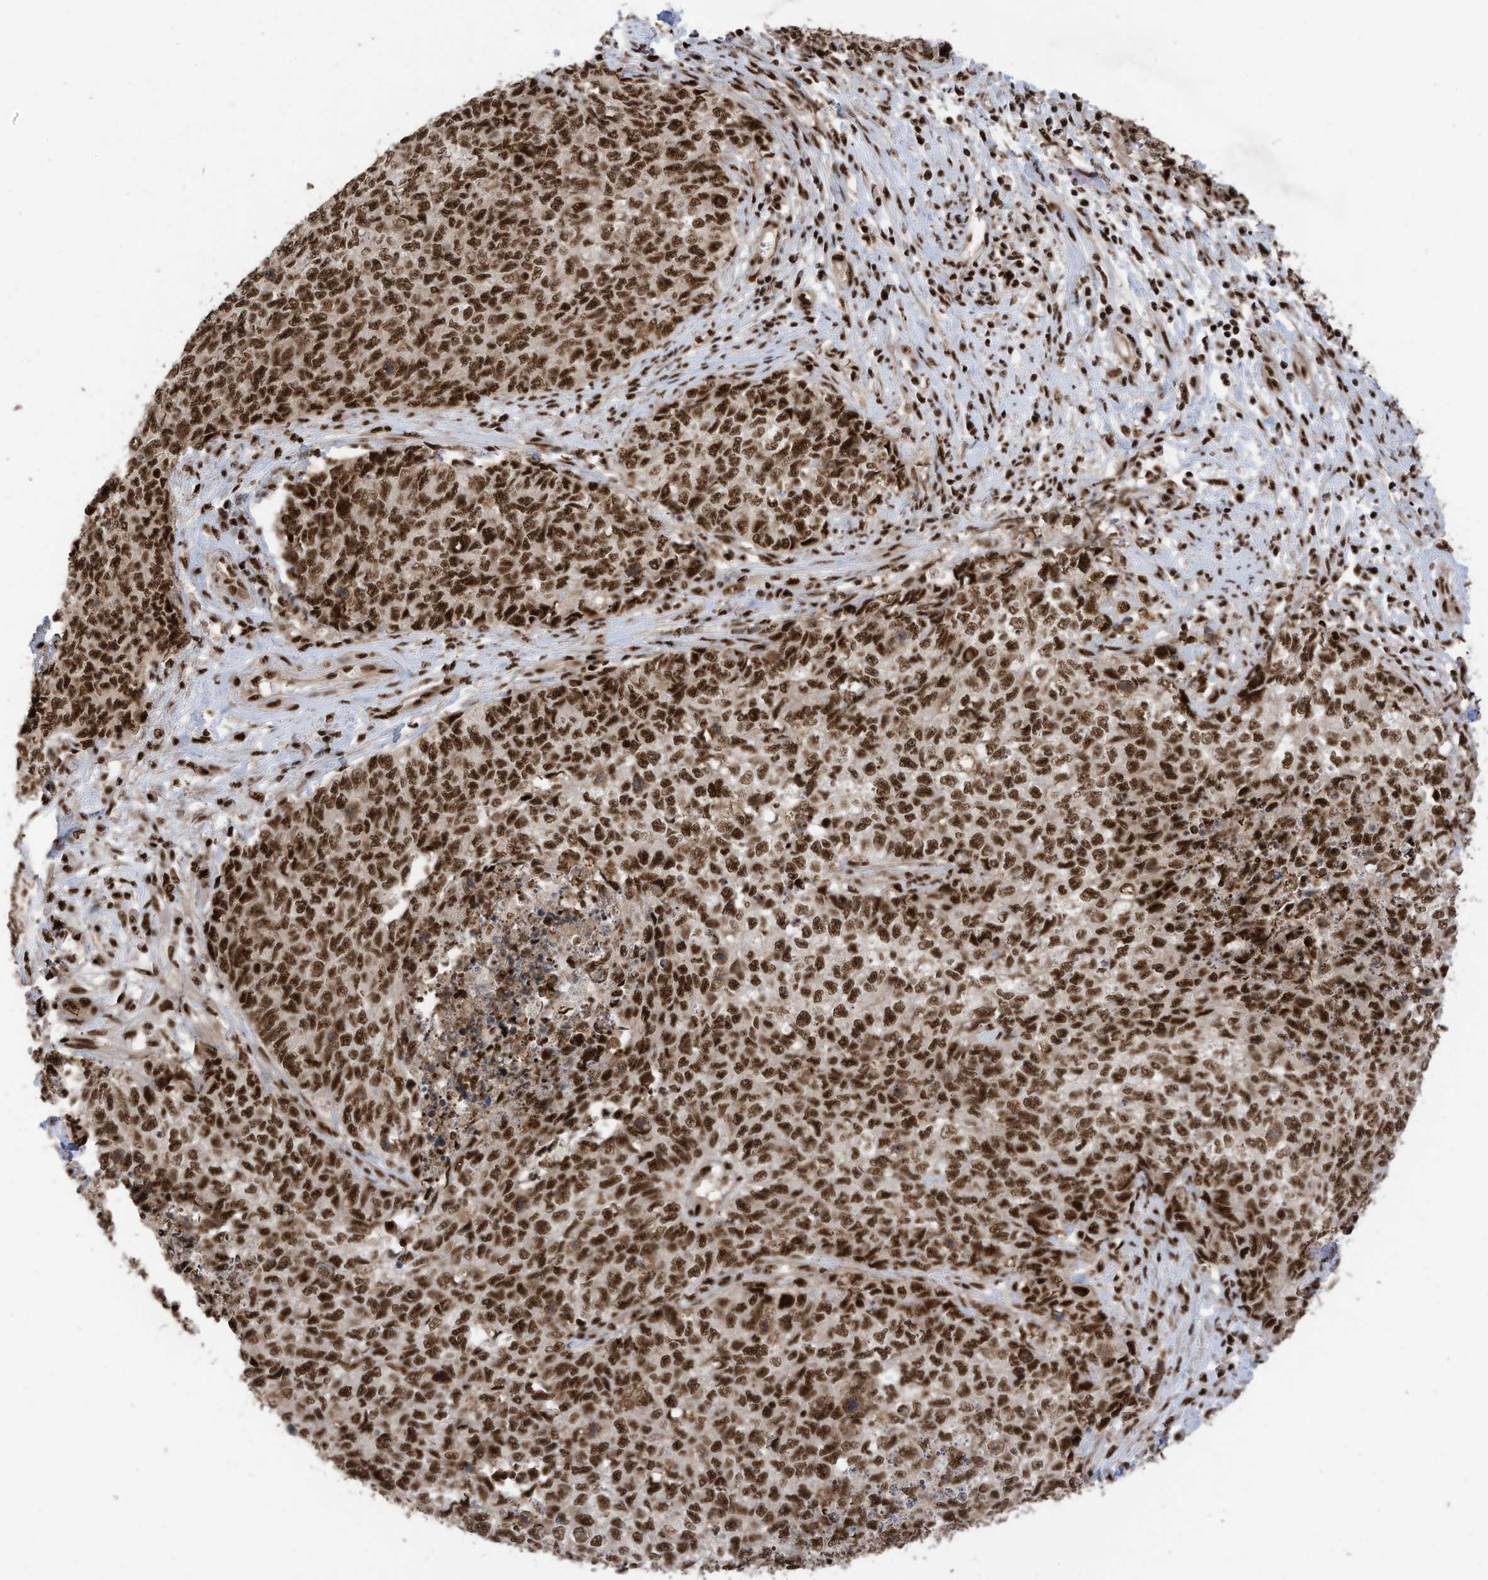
{"staining": {"intensity": "strong", "quantity": ">75%", "location": "nuclear"}, "tissue": "cervical cancer", "cell_type": "Tumor cells", "image_type": "cancer", "snomed": [{"axis": "morphology", "description": "Squamous cell carcinoma, NOS"}, {"axis": "topography", "description": "Cervix"}], "caption": "Human cervical squamous cell carcinoma stained with a protein marker exhibits strong staining in tumor cells.", "gene": "SF3A3", "patient": {"sex": "female", "age": 63}}